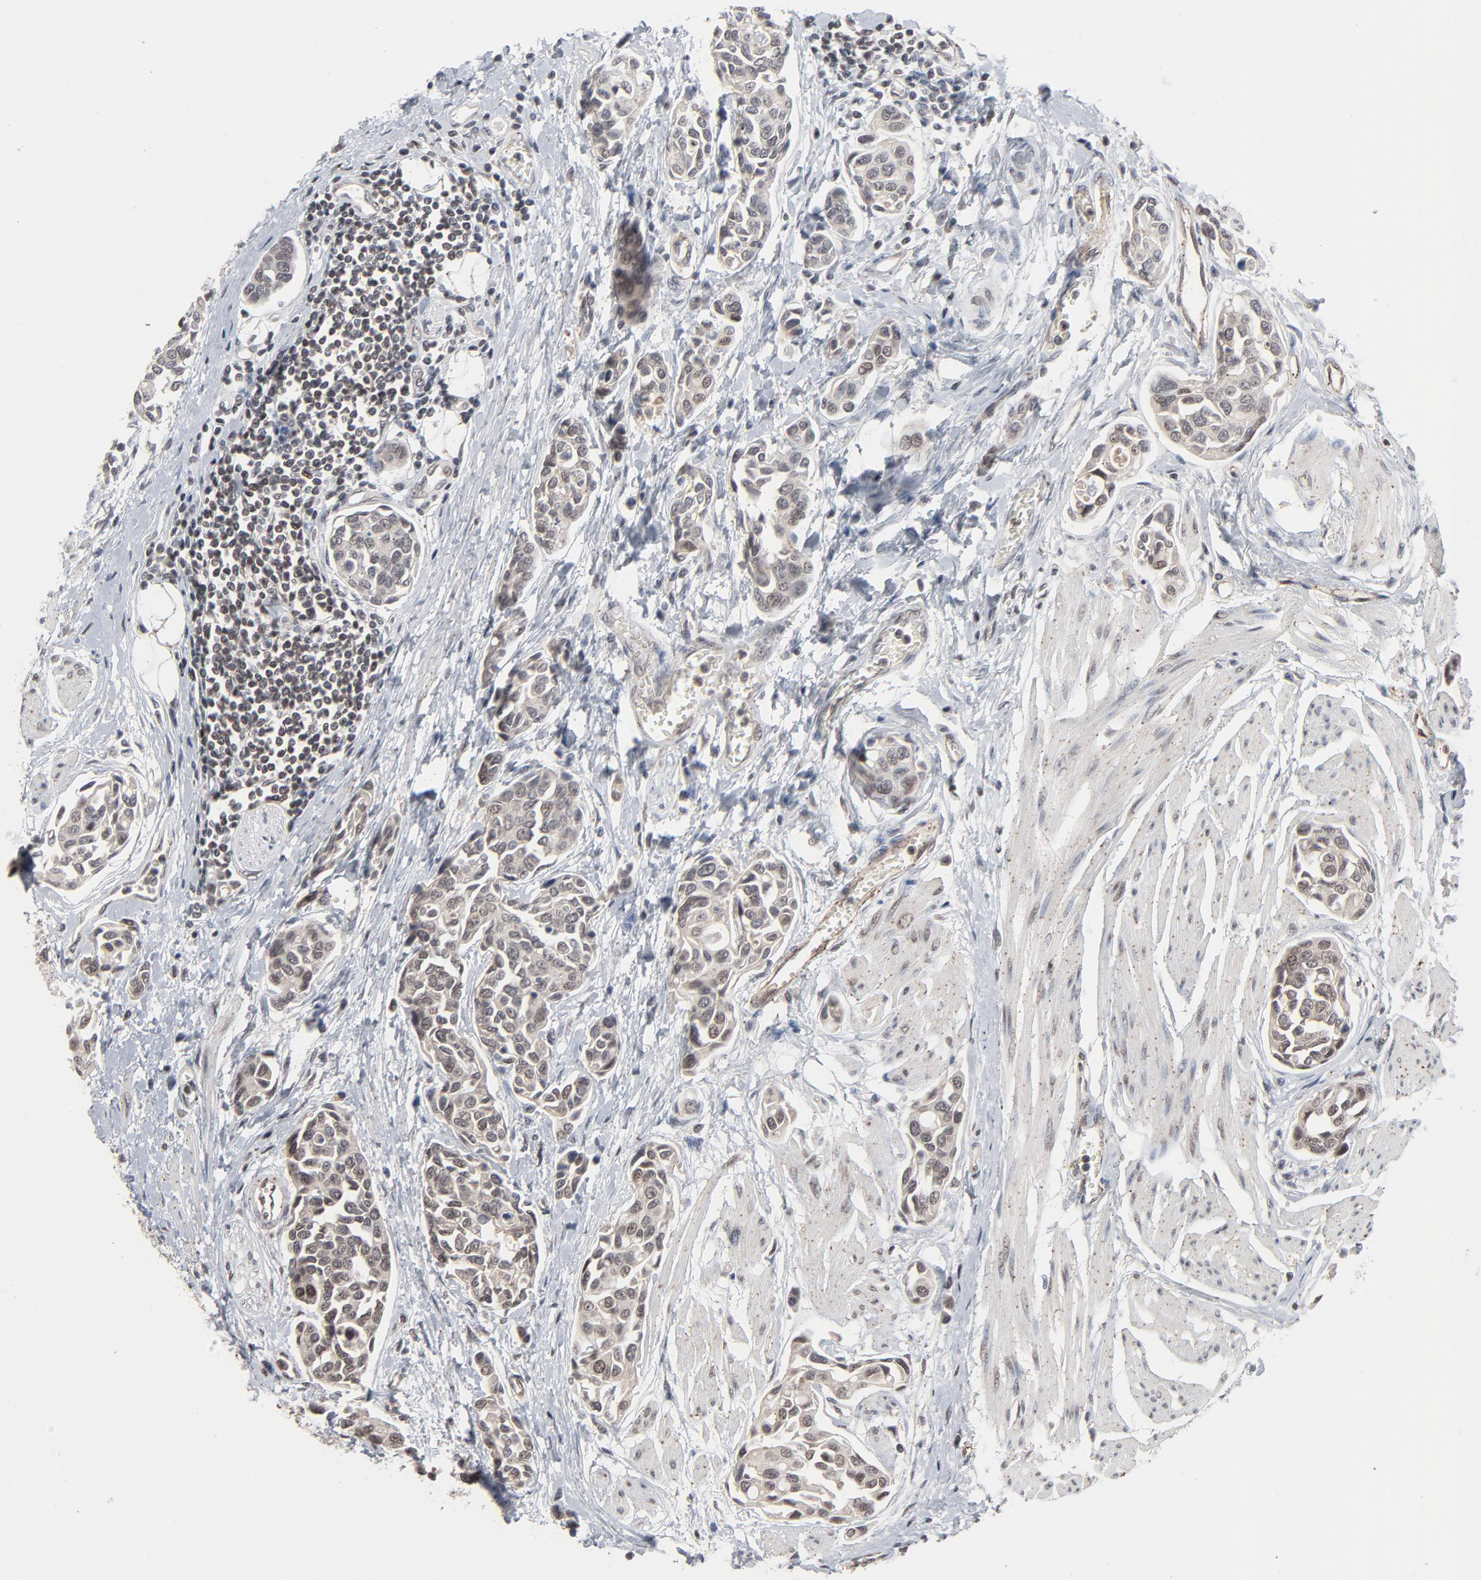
{"staining": {"intensity": "weak", "quantity": "<25%", "location": "cytoplasmic/membranous"}, "tissue": "urothelial cancer", "cell_type": "Tumor cells", "image_type": "cancer", "snomed": [{"axis": "morphology", "description": "Urothelial carcinoma, High grade"}, {"axis": "topography", "description": "Urinary bladder"}], "caption": "A high-resolution image shows immunohistochemistry staining of urothelial carcinoma (high-grade), which displays no significant positivity in tumor cells.", "gene": "ZNF419", "patient": {"sex": "male", "age": 78}}